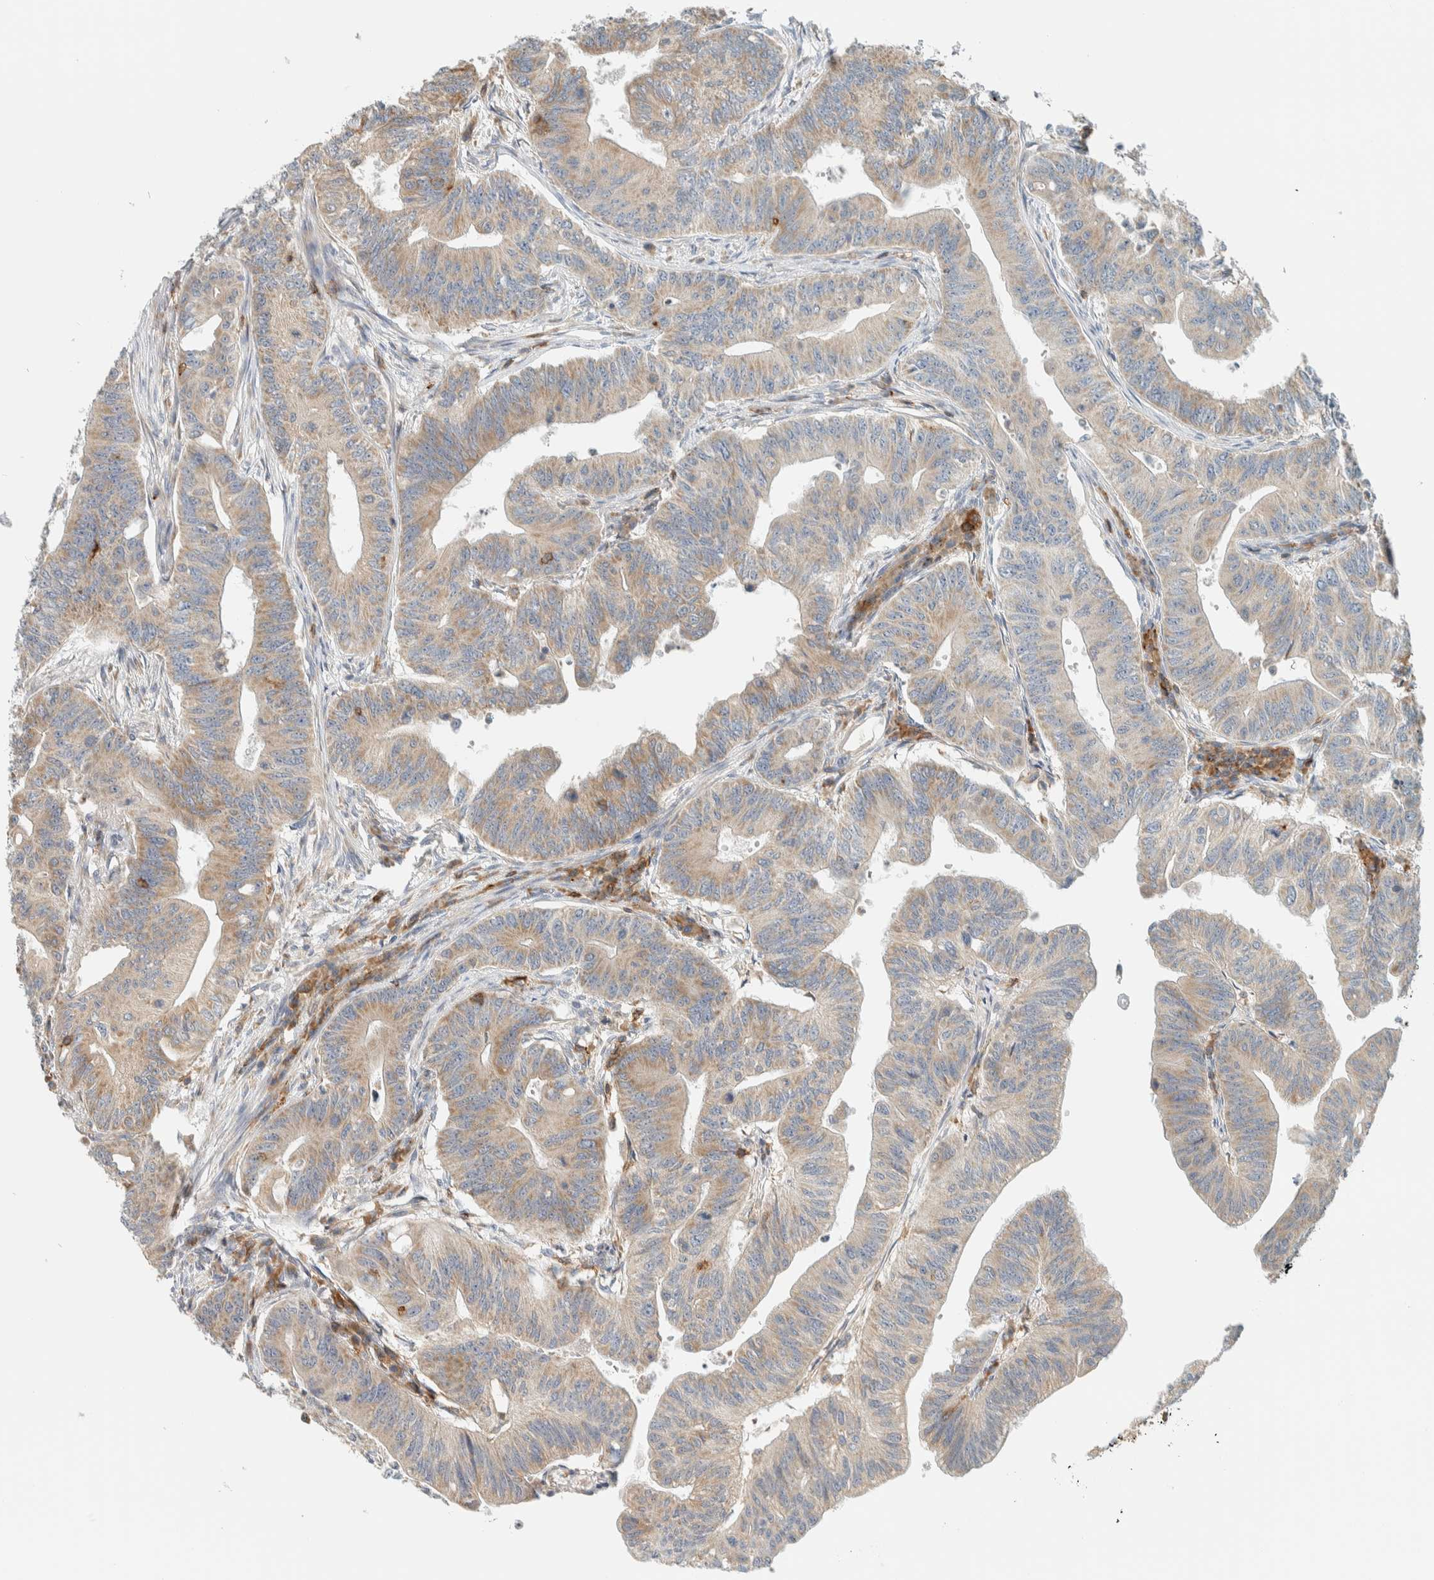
{"staining": {"intensity": "weak", "quantity": ">75%", "location": "cytoplasmic/membranous"}, "tissue": "colorectal cancer", "cell_type": "Tumor cells", "image_type": "cancer", "snomed": [{"axis": "morphology", "description": "Adenoma, NOS"}, {"axis": "morphology", "description": "Adenocarcinoma, NOS"}, {"axis": "topography", "description": "Colon"}], "caption": "The image reveals staining of colorectal adenocarcinoma, revealing weak cytoplasmic/membranous protein positivity (brown color) within tumor cells.", "gene": "CCDC57", "patient": {"sex": "male", "age": 79}}